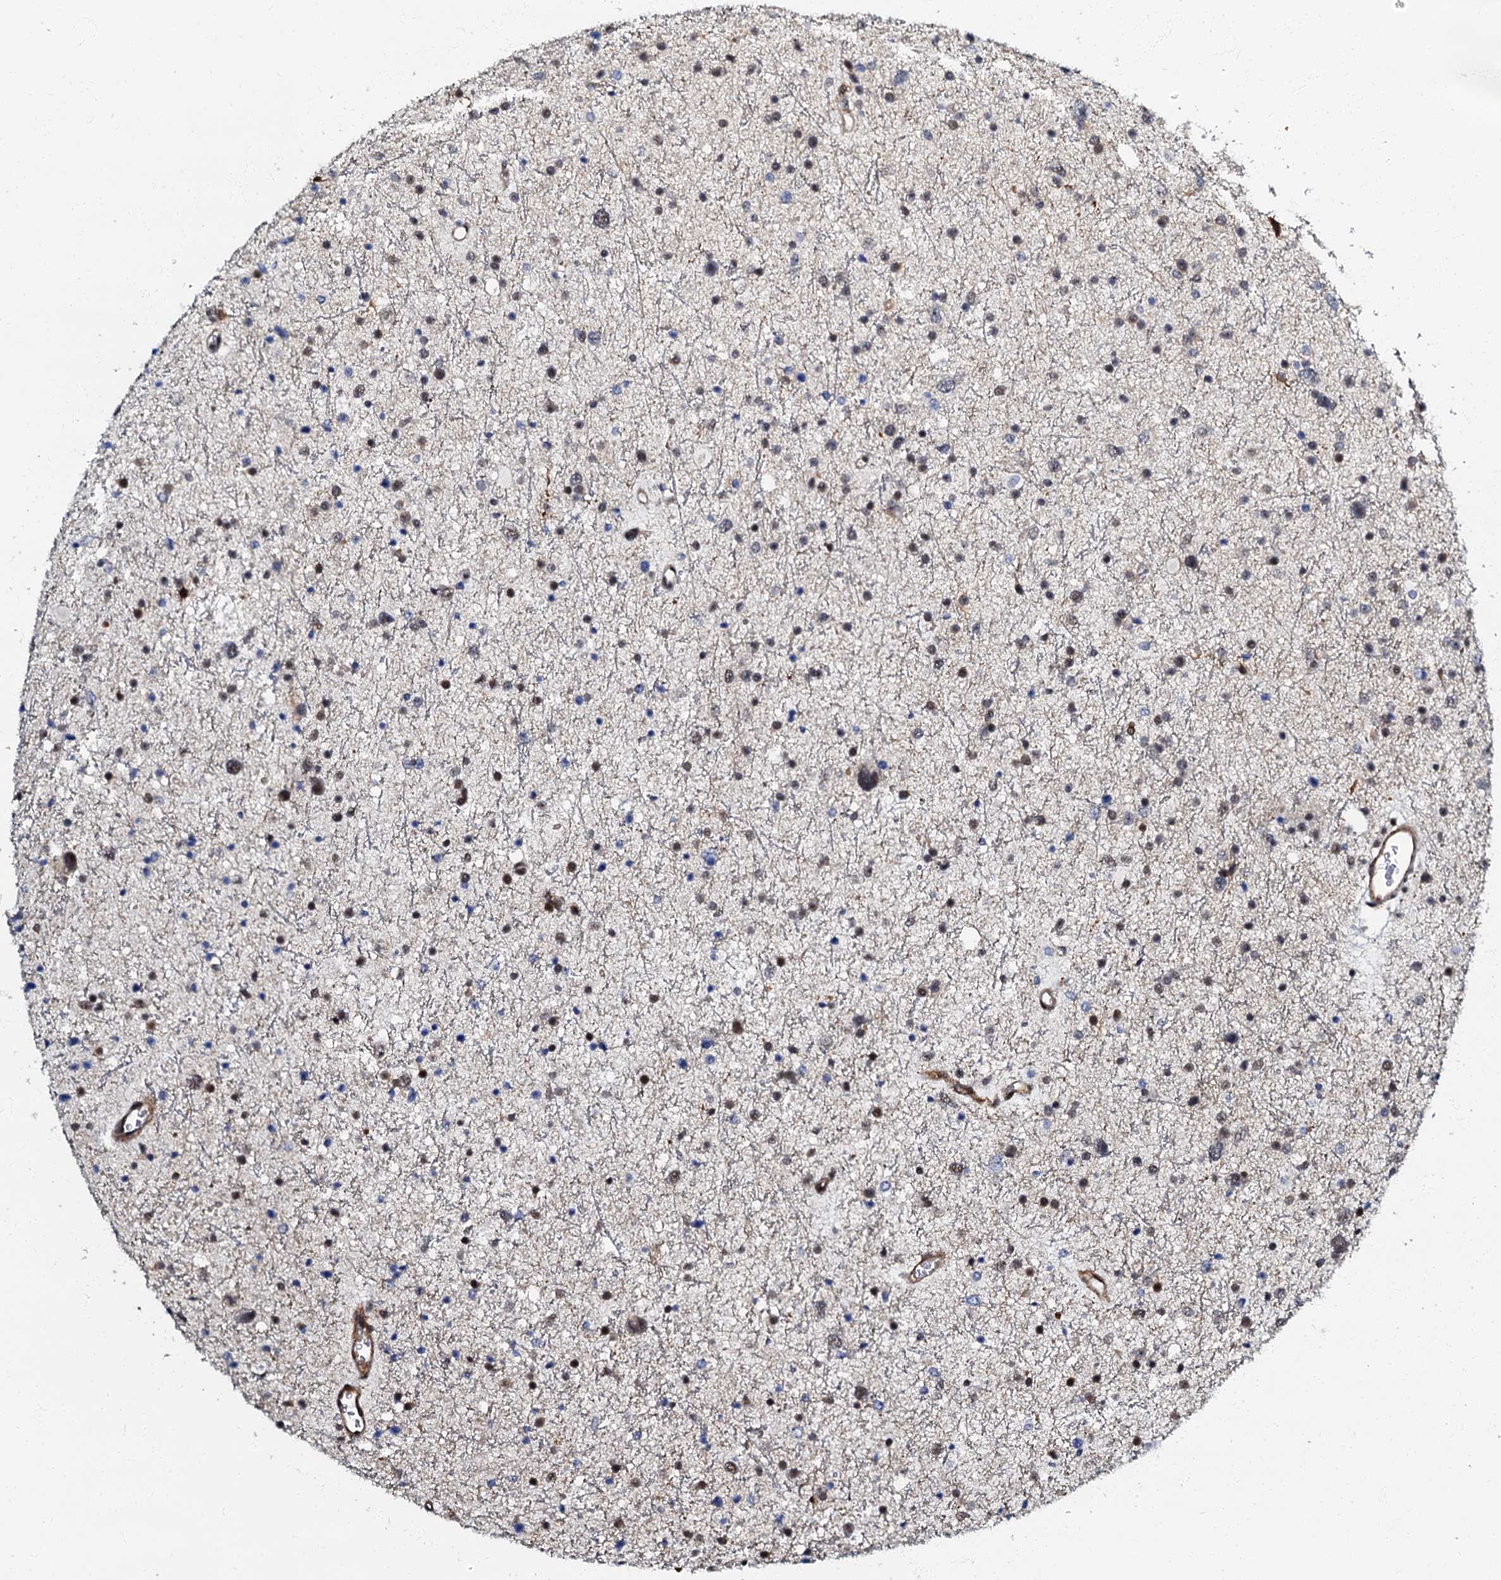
{"staining": {"intensity": "moderate", "quantity": "<25%", "location": "nuclear"}, "tissue": "glioma", "cell_type": "Tumor cells", "image_type": "cancer", "snomed": [{"axis": "morphology", "description": "Glioma, malignant, Low grade"}, {"axis": "topography", "description": "Brain"}], "caption": "The photomicrograph exhibits staining of glioma, revealing moderate nuclear protein expression (brown color) within tumor cells.", "gene": "OLAH", "patient": {"sex": "female", "age": 37}}